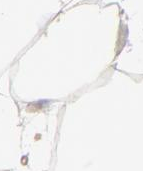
{"staining": {"intensity": "weak", "quantity": "25%-75%", "location": "cytoplasmic/membranous"}, "tissue": "adipose tissue", "cell_type": "Adipocytes", "image_type": "normal", "snomed": [{"axis": "morphology", "description": "Normal tissue, NOS"}, {"axis": "morphology", "description": "Duct carcinoma"}, {"axis": "topography", "description": "Breast"}, {"axis": "topography", "description": "Adipose tissue"}], "caption": "IHC micrograph of normal adipose tissue: adipose tissue stained using immunohistochemistry displays low levels of weak protein expression localized specifically in the cytoplasmic/membranous of adipocytes, appearing as a cytoplasmic/membranous brown color.", "gene": "BAIAP2L2", "patient": {"sex": "female", "age": 37}}